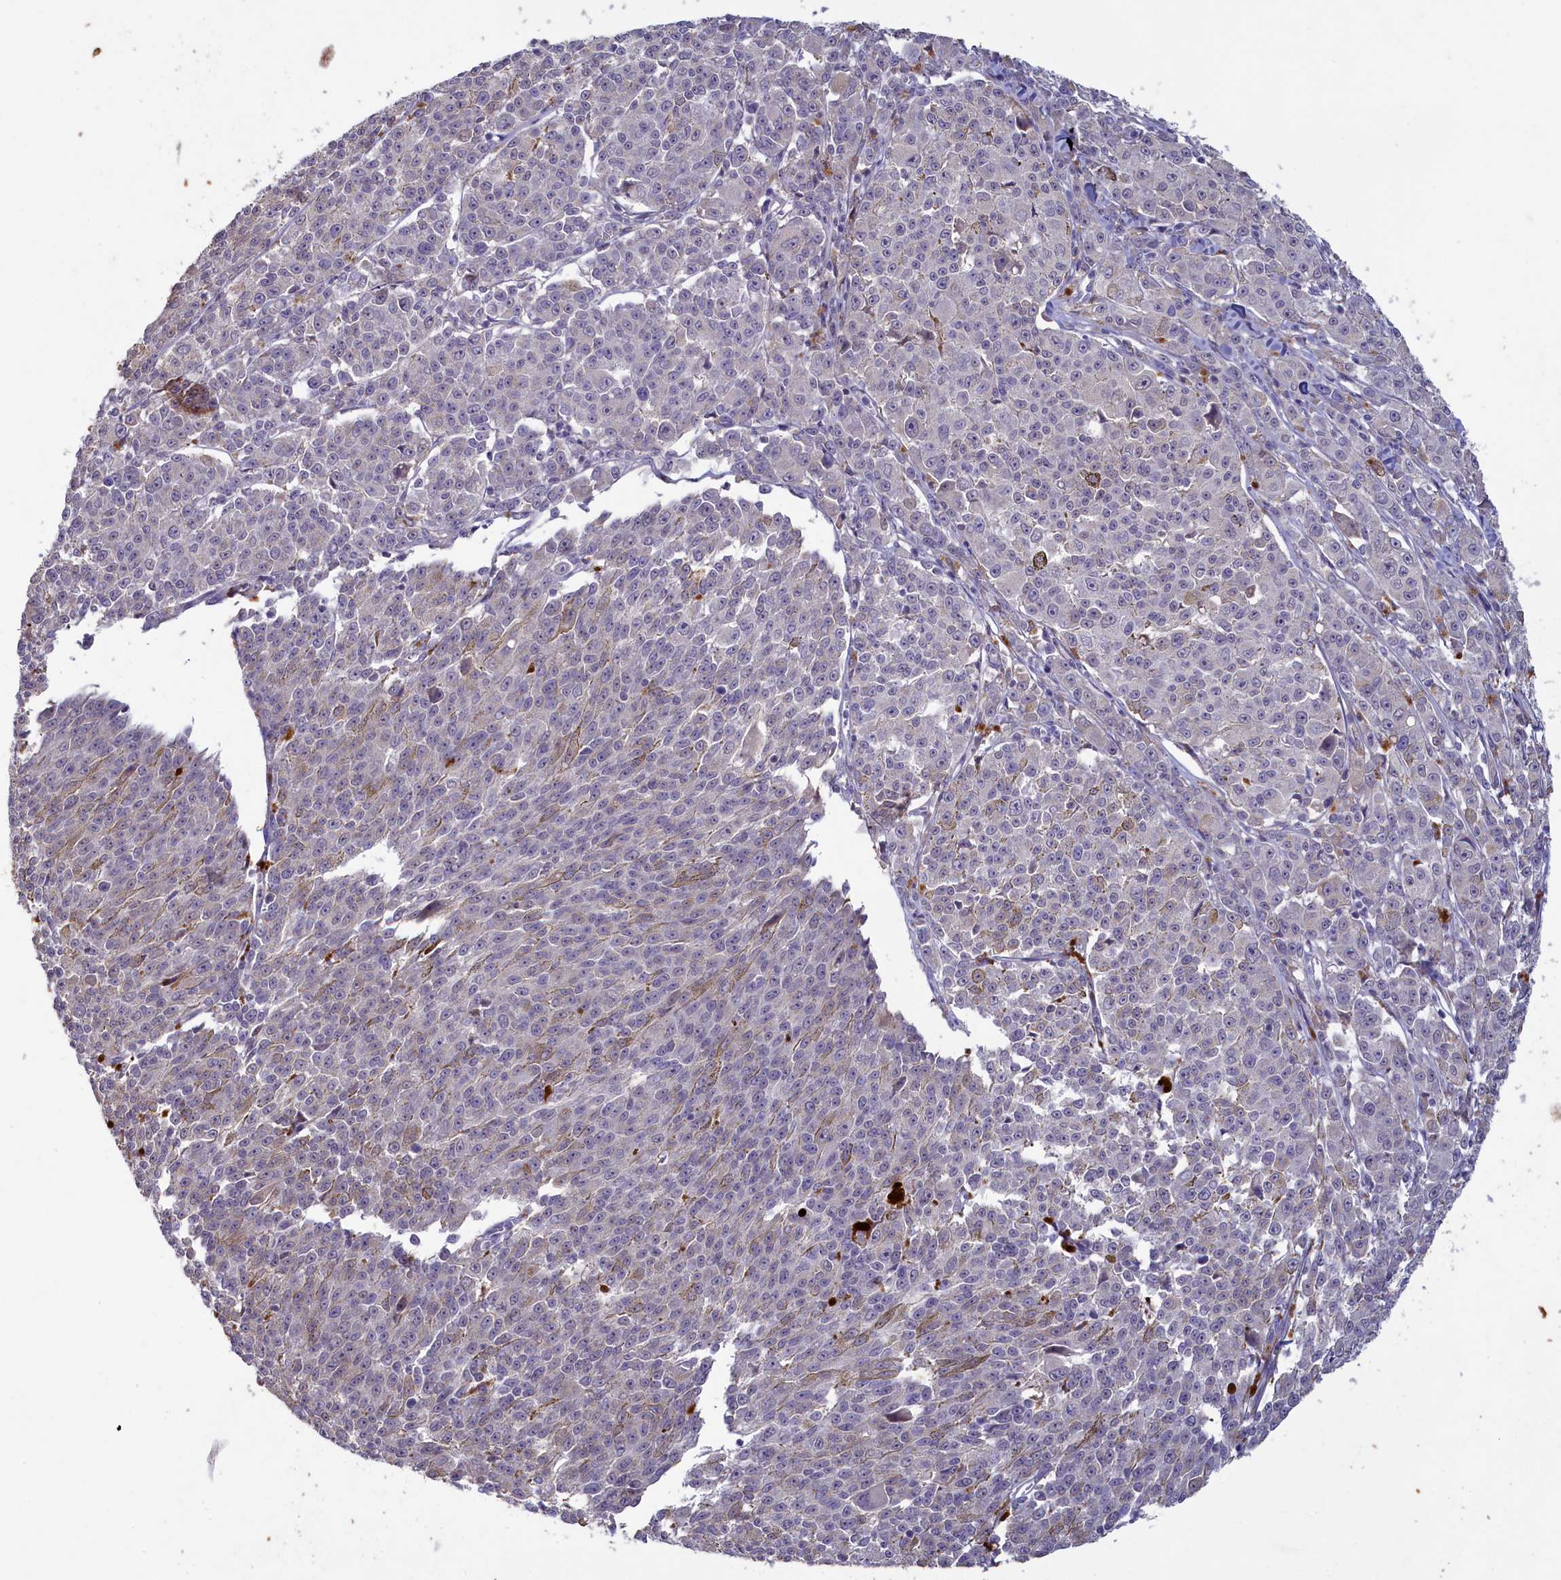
{"staining": {"intensity": "negative", "quantity": "none", "location": "none"}, "tissue": "melanoma", "cell_type": "Tumor cells", "image_type": "cancer", "snomed": [{"axis": "morphology", "description": "Malignant melanoma, NOS"}, {"axis": "topography", "description": "Skin"}], "caption": "Immunohistochemical staining of human melanoma demonstrates no significant positivity in tumor cells.", "gene": "ATF7IP2", "patient": {"sex": "female", "age": 52}}